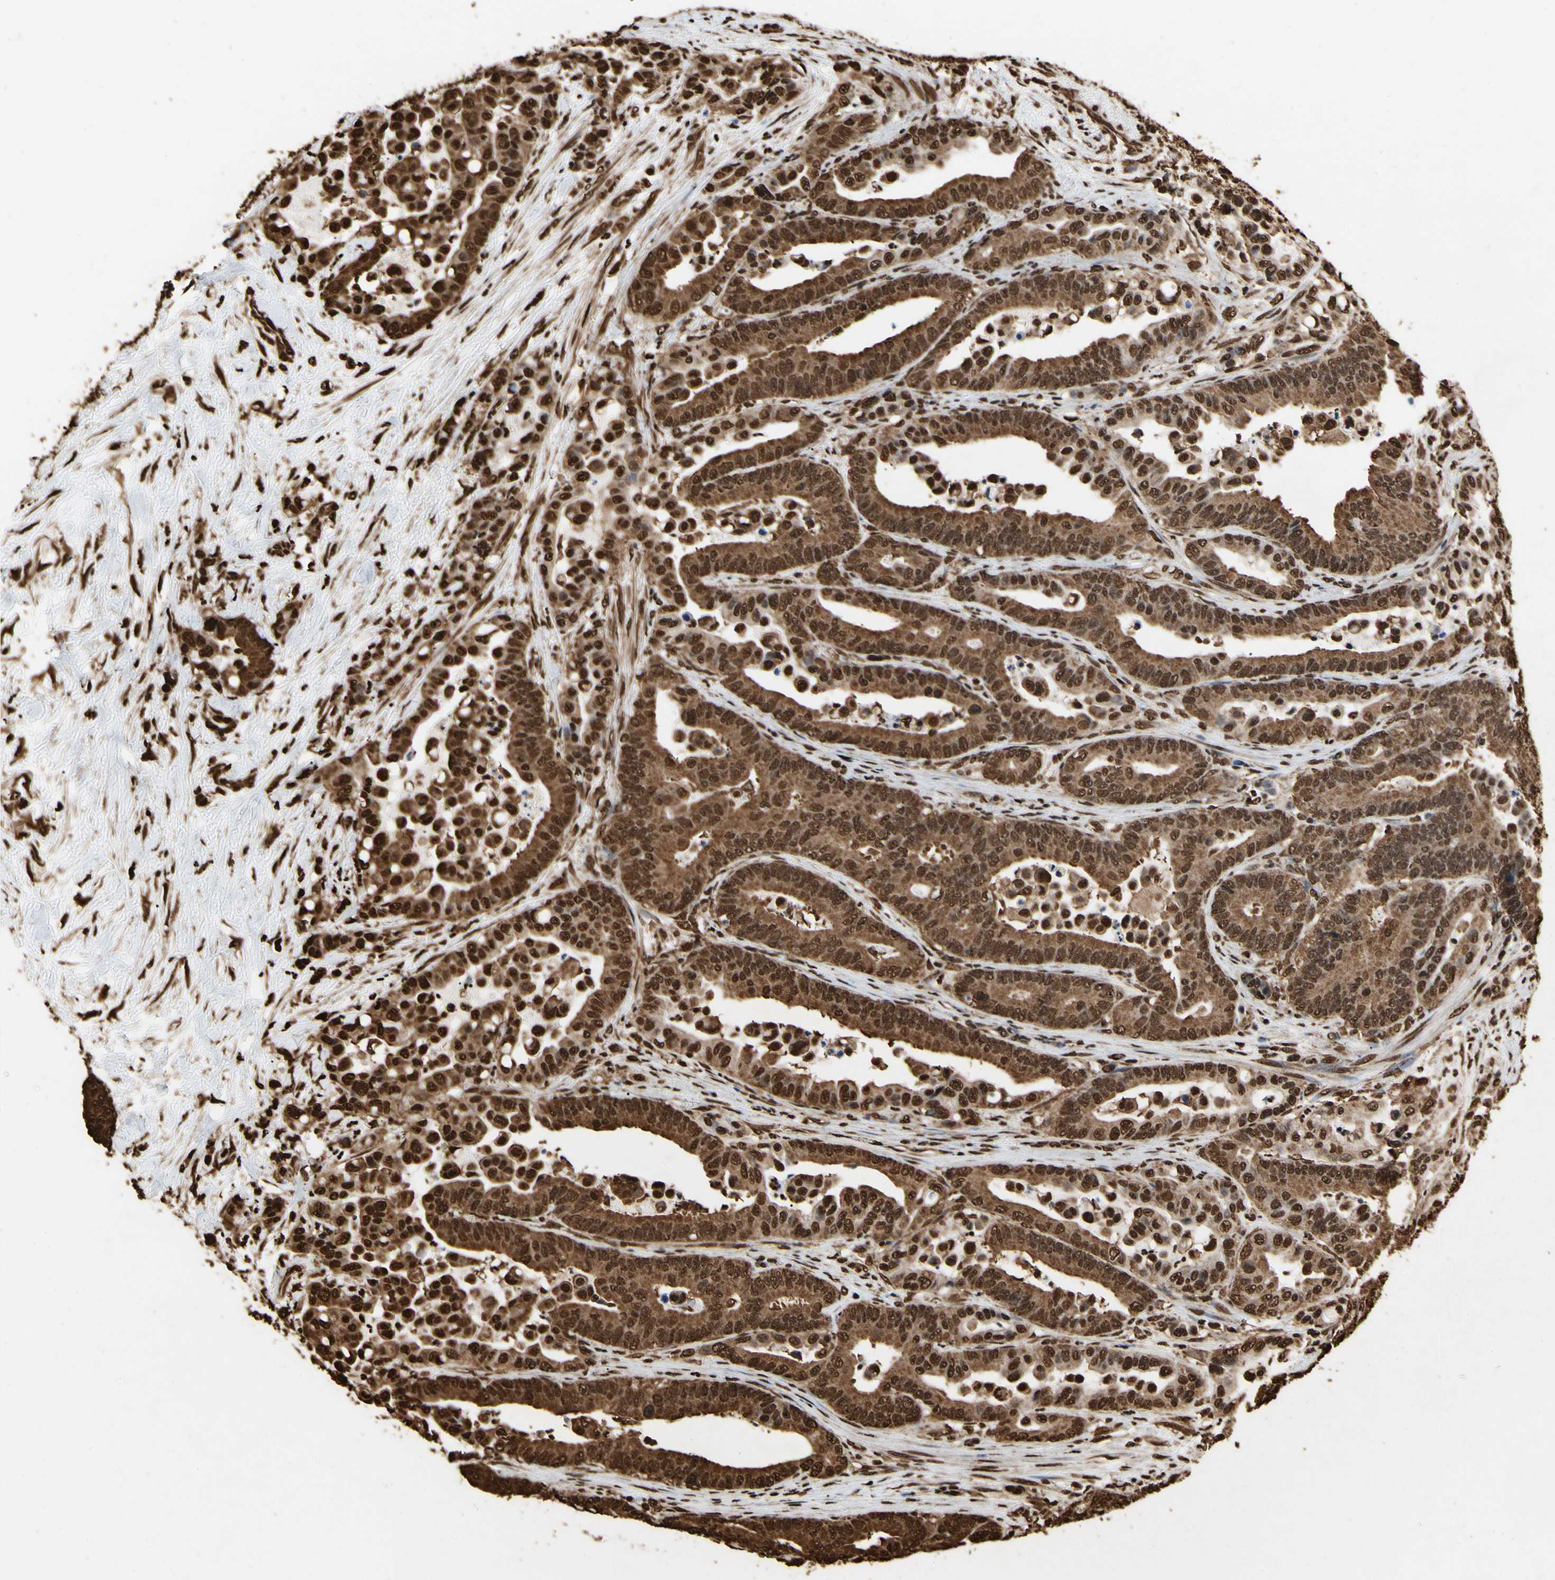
{"staining": {"intensity": "strong", "quantity": ">75%", "location": "cytoplasmic/membranous,nuclear"}, "tissue": "colorectal cancer", "cell_type": "Tumor cells", "image_type": "cancer", "snomed": [{"axis": "morphology", "description": "Normal tissue, NOS"}, {"axis": "morphology", "description": "Adenocarcinoma, NOS"}, {"axis": "topography", "description": "Colon"}], "caption": "A photomicrograph showing strong cytoplasmic/membranous and nuclear staining in about >75% of tumor cells in colorectal cancer (adenocarcinoma), as visualized by brown immunohistochemical staining.", "gene": "HNRNPK", "patient": {"sex": "male", "age": 82}}